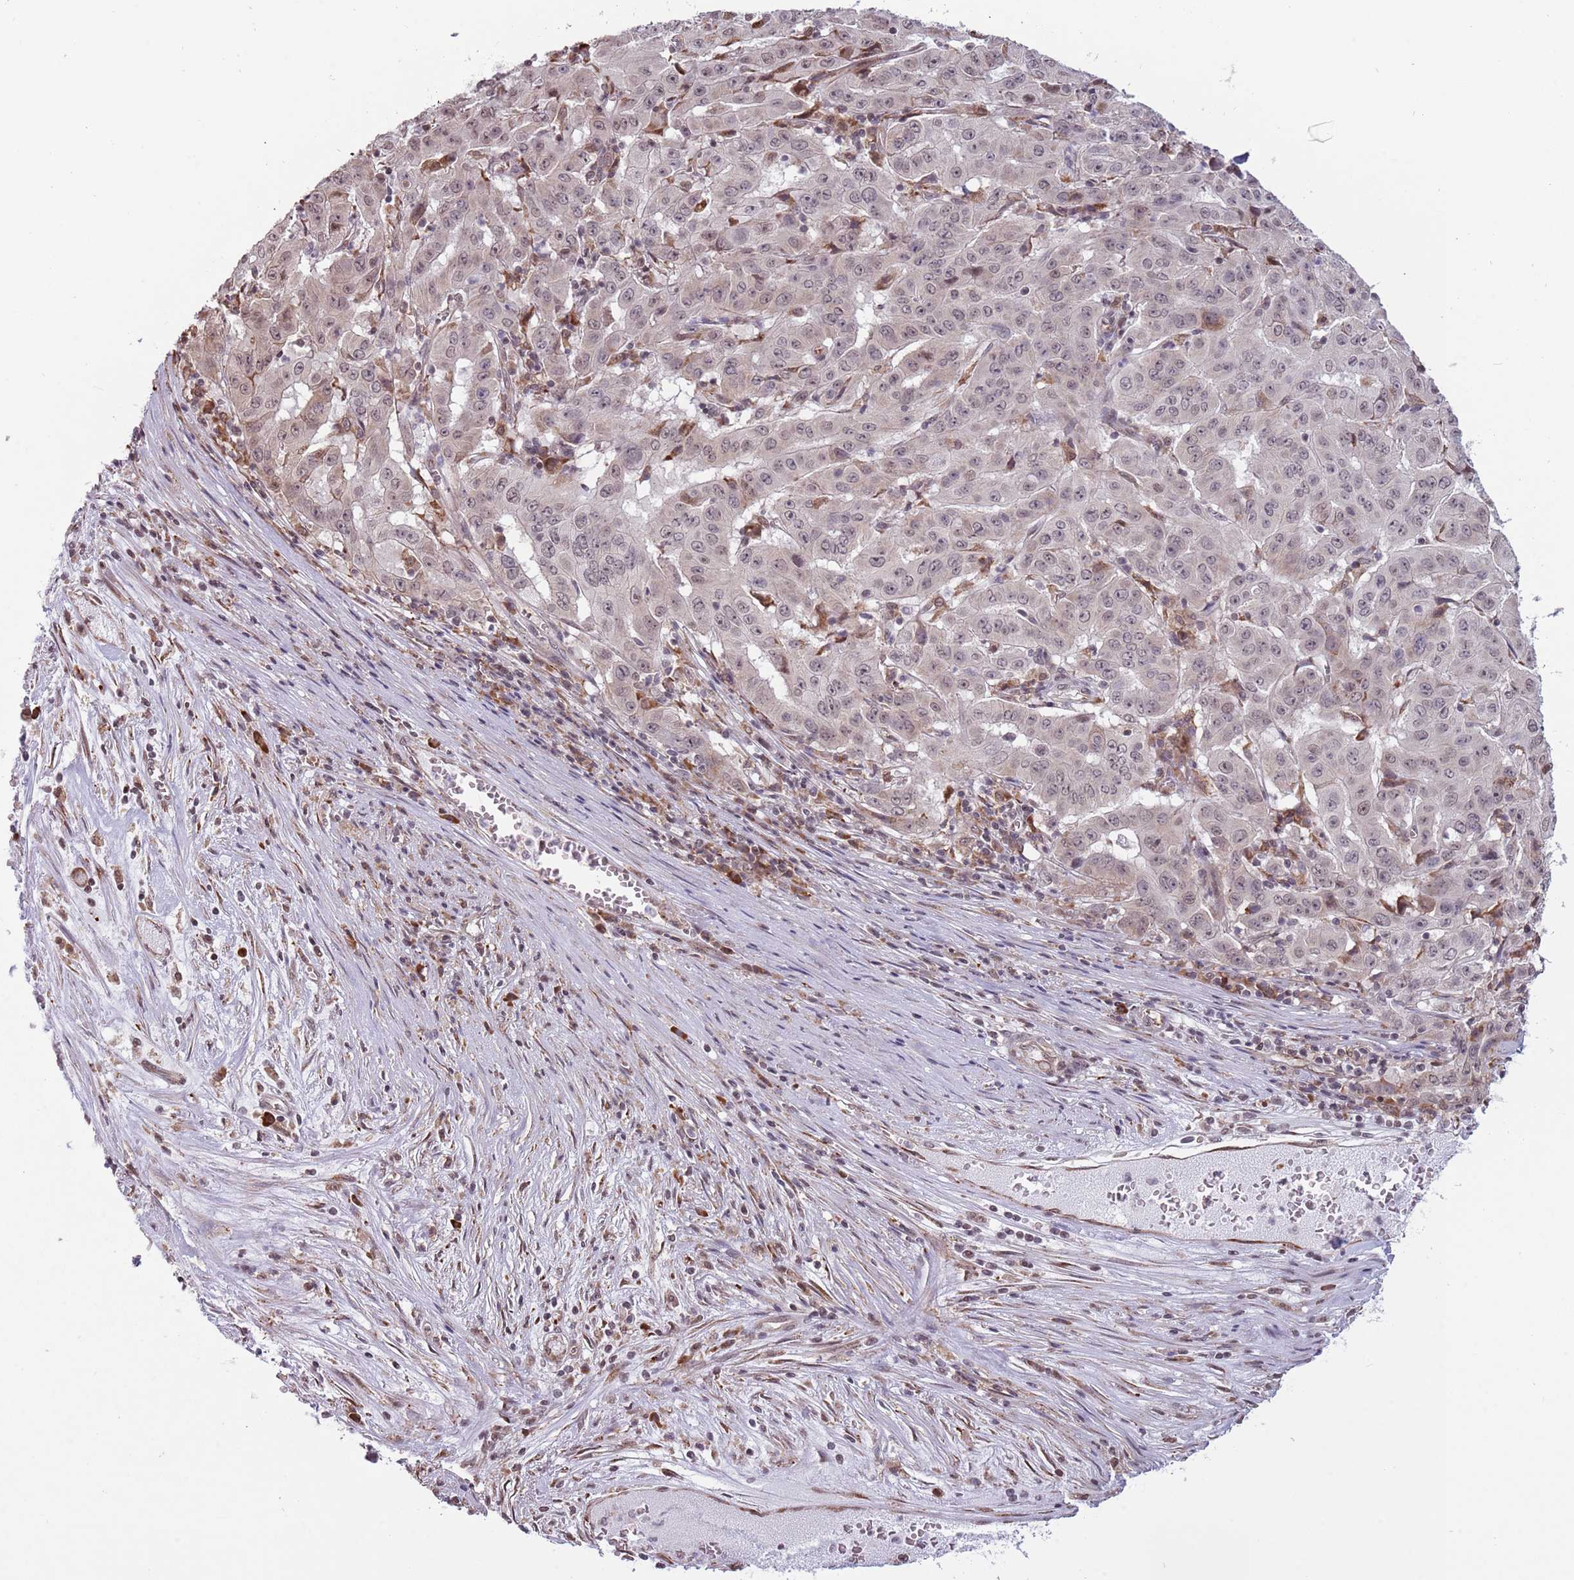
{"staining": {"intensity": "moderate", "quantity": "25%-75%", "location": "cytoplasmic/membranous"}, "tissue": "pancreatic cancer", "cell_type": "Tumor cells", "image_type": "cancer", "snomed": [{"axis": "morphology", "description": "Adenocarcinoma, NOS"}, {"axis": "topography", "description": "Pancreas"}], "caption": "Brown immunohistochemical staining in human pancreatic cancer (adenocarcinoma) reveals moderate cytoplasmic/membranous staining in approximately 25%-75% of tumor cells. The staining was performed using DAB, with brown indicating positive protein expression. Nuclei are stained blue with hematoxylin.", "gene": "BARD1", "patient": {"sex": "male", "age": 63}}